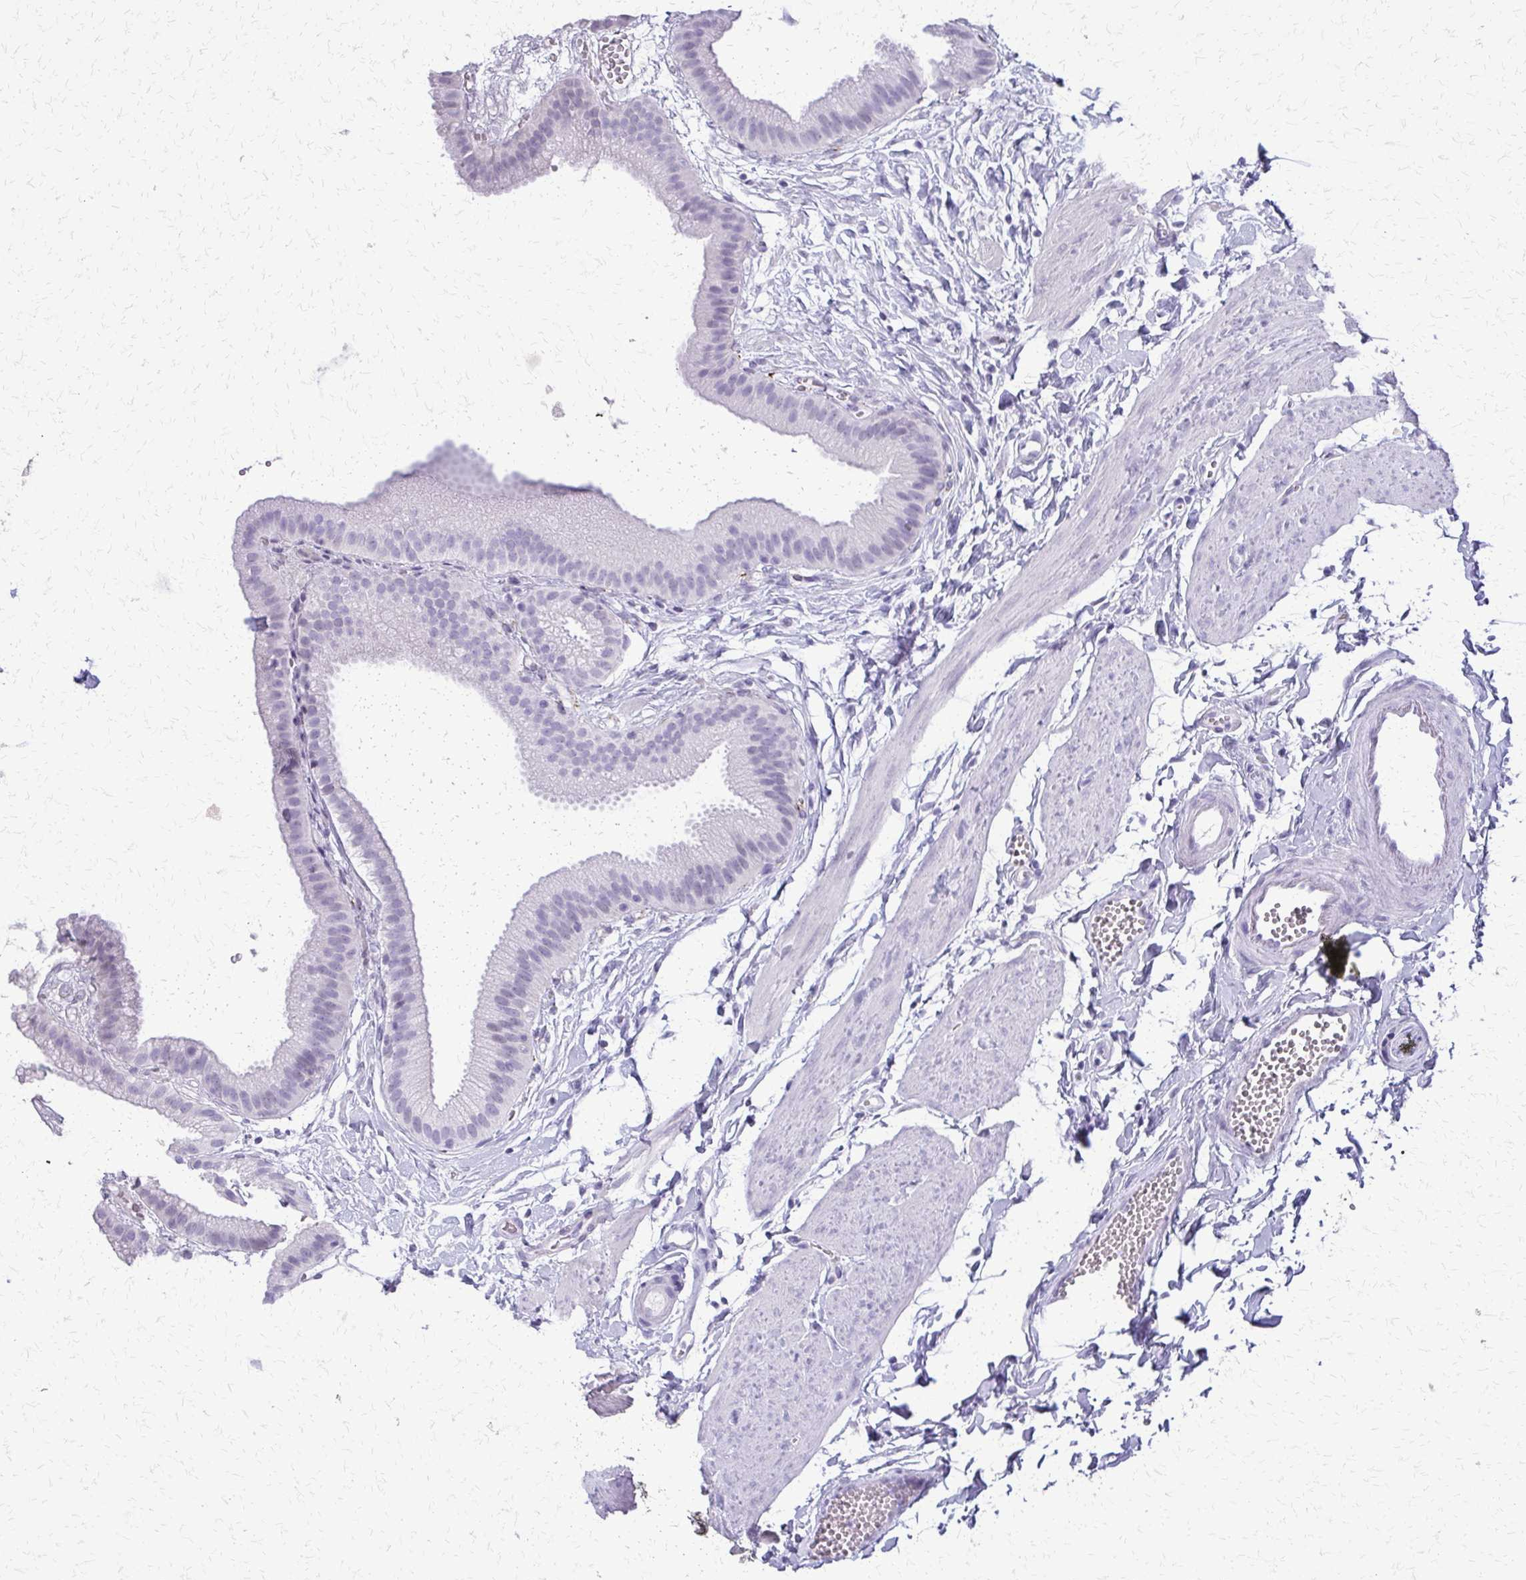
{"staining": {"intensity": "negative", "quantity": "none", "location": "none"}, "tissue": "gallbladder", "cell_type": "Glandular cells", "image_type": "normal", "snomed": [{"axis": "morphology", "description": "Normal tissue, NOS"}, {"axis": "topography", "description": "Gallbladder"}], "caption": "Immunohistochemistry (IHC) photomicrograph of normal gallbladder: gallbladder stained with DAB displays no significant protein positivity in glandular cells.", "gene": "FAM162B", "patient": {"sex": "female", "age": 63}}